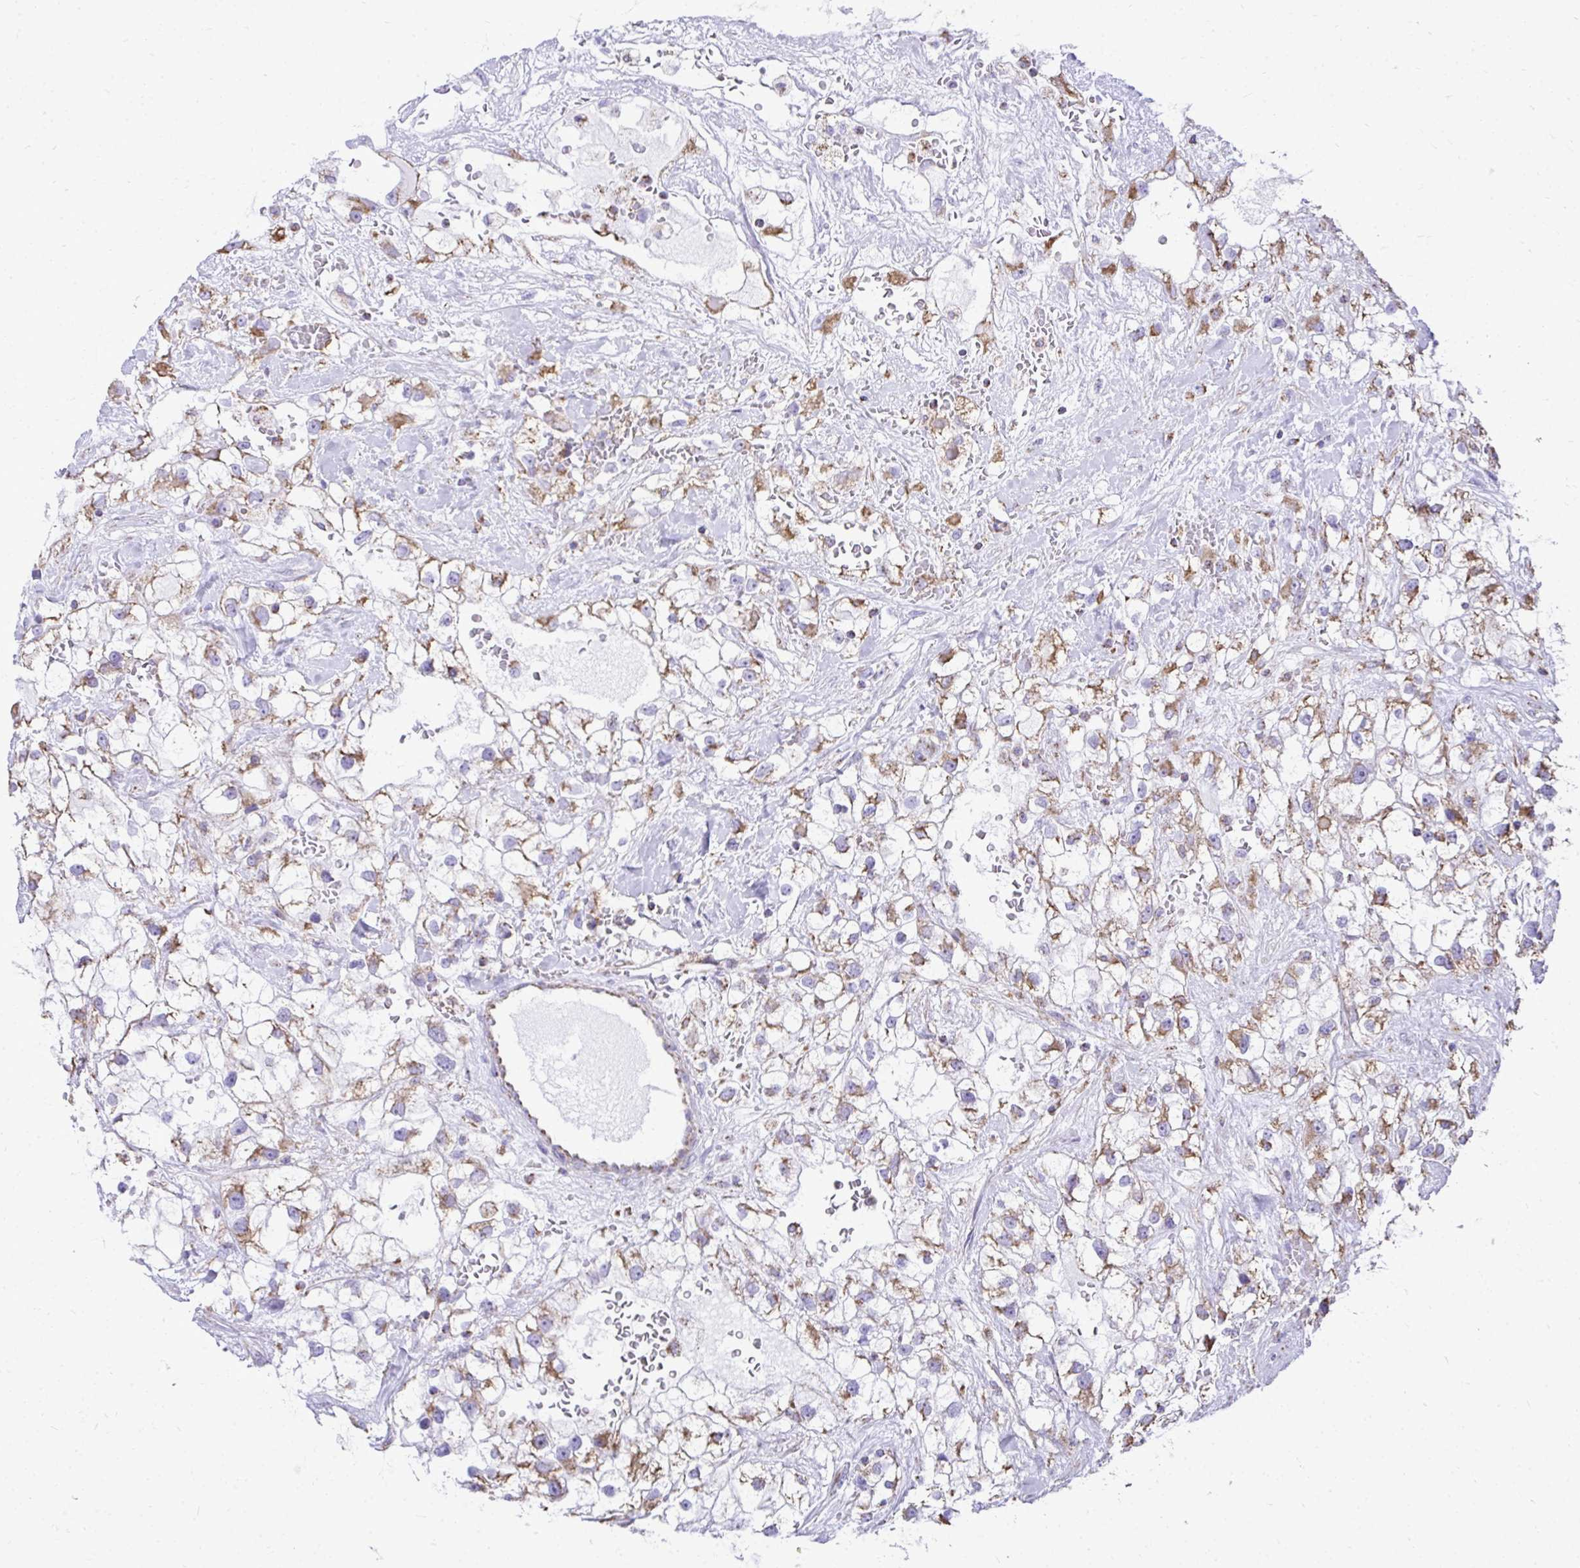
{"staining": {"intensity": "moderate", "quantity": ">75%", "location": "cytoplasmic/membranous"}, "tissue": "renal cancer", "cell_type": "Tumor cells", "image_type": "cancer", "snomed": [{"axis": "morphology", "description": "Adenocarcinoma, NOS"}, {"axis": "topography", "description": "Kidney"}], "caption": "Renal cancer (adenocarcinoma) tissue shows moderate cytoplasmic/membranous positivity in about >75% of tumor cells", "gene": "MPZL2", "patient": {"sex": "male", "age": 59}}